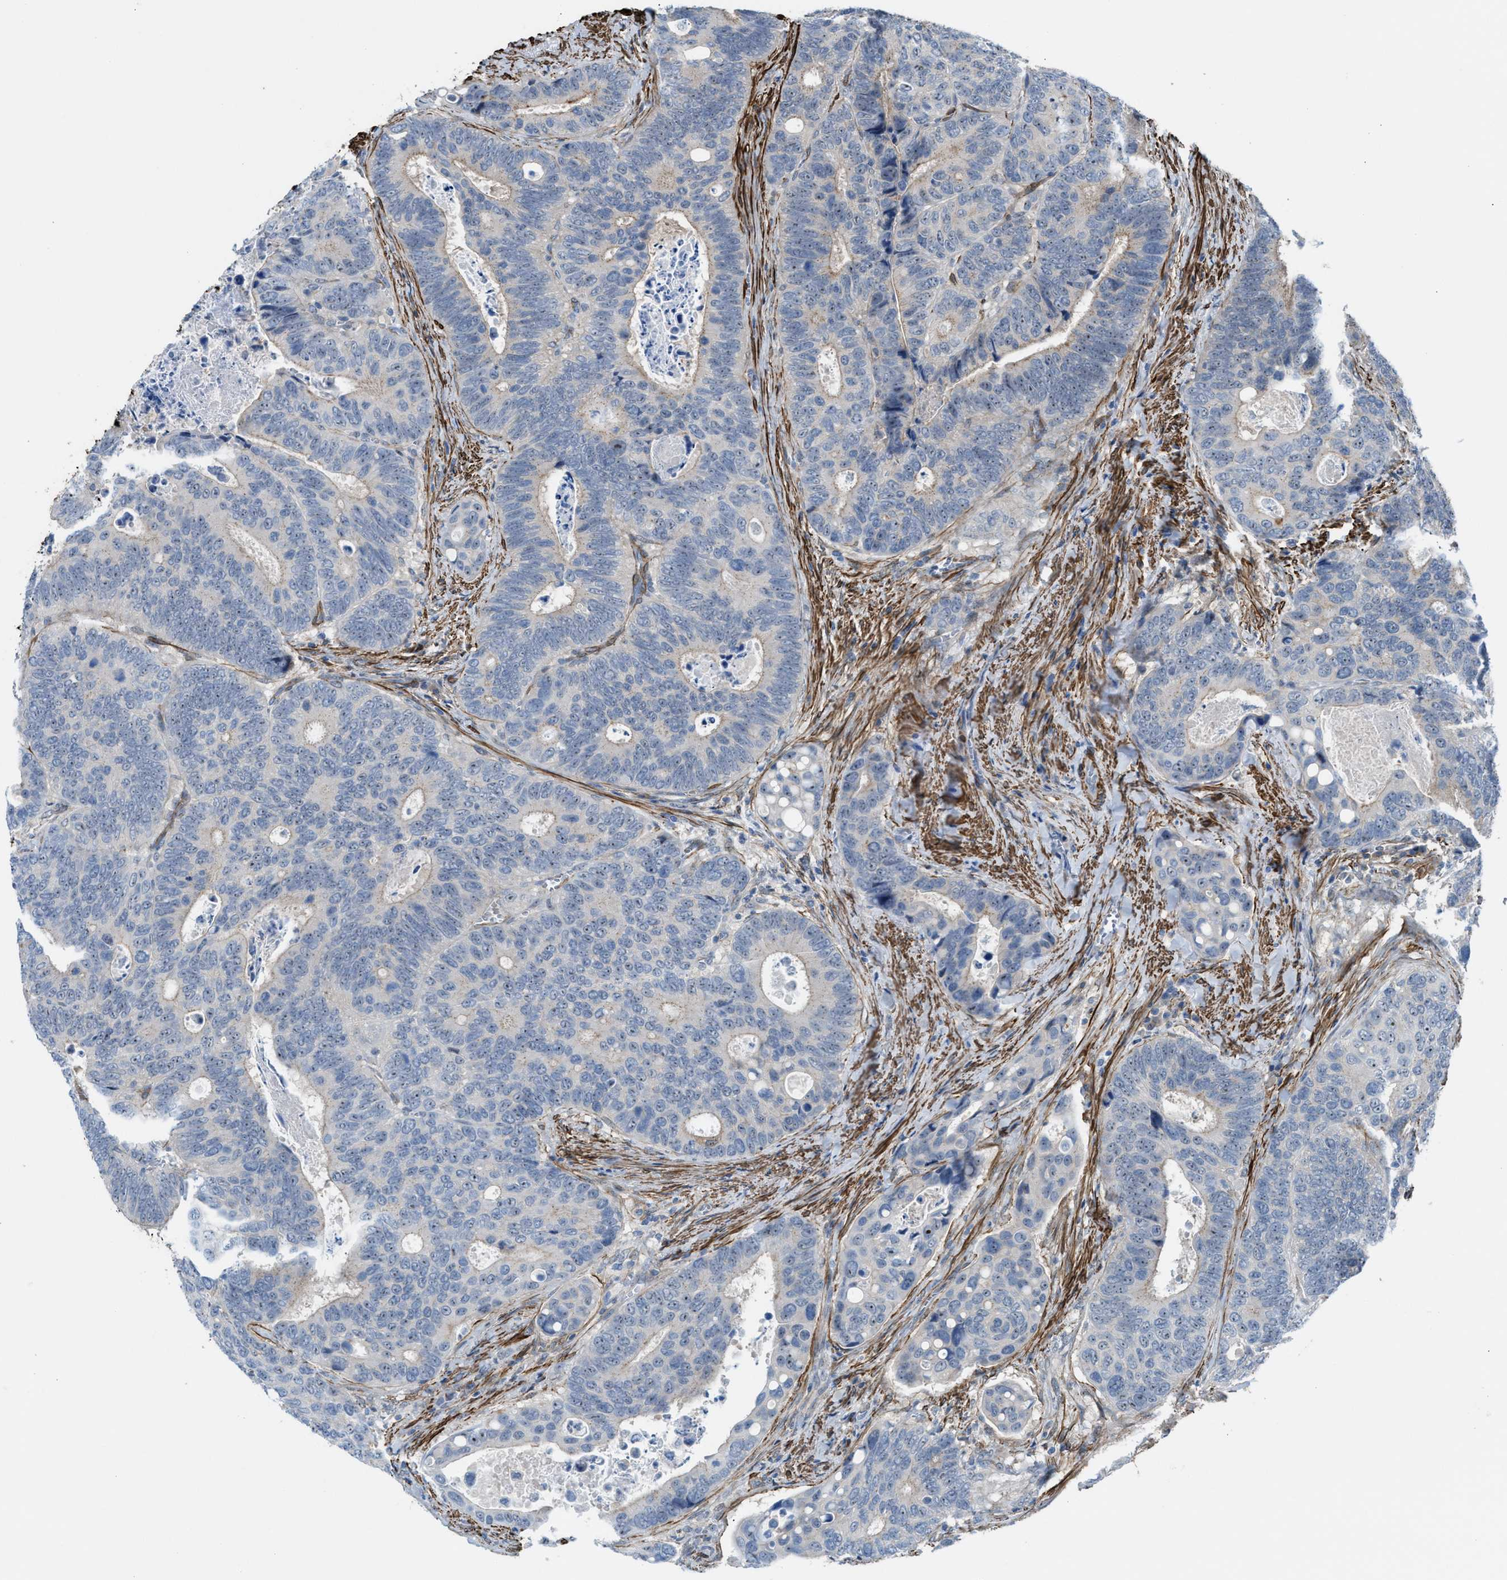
{"staining": {"intensity": "weak", "quantity": "<25%", "location": "nuclear"}, "tissue": "colorectal cancer", "cell_type": "Tumor cells", "image_type": "cancer", "snomed": [{"axis": "morphology", "description": "Inflammation, NOS"}, {"axis": "morphology", "description": "Adenocarcinoma, NOS"}, {"axis": "topography", "description": "Colon"}], "caption": "The IHC image has no significant positivity in tumor cells of colorectal adenocarcinoma tissue.", "gene": "NQO2", "patient": {"sex": "male", "age": 72}}